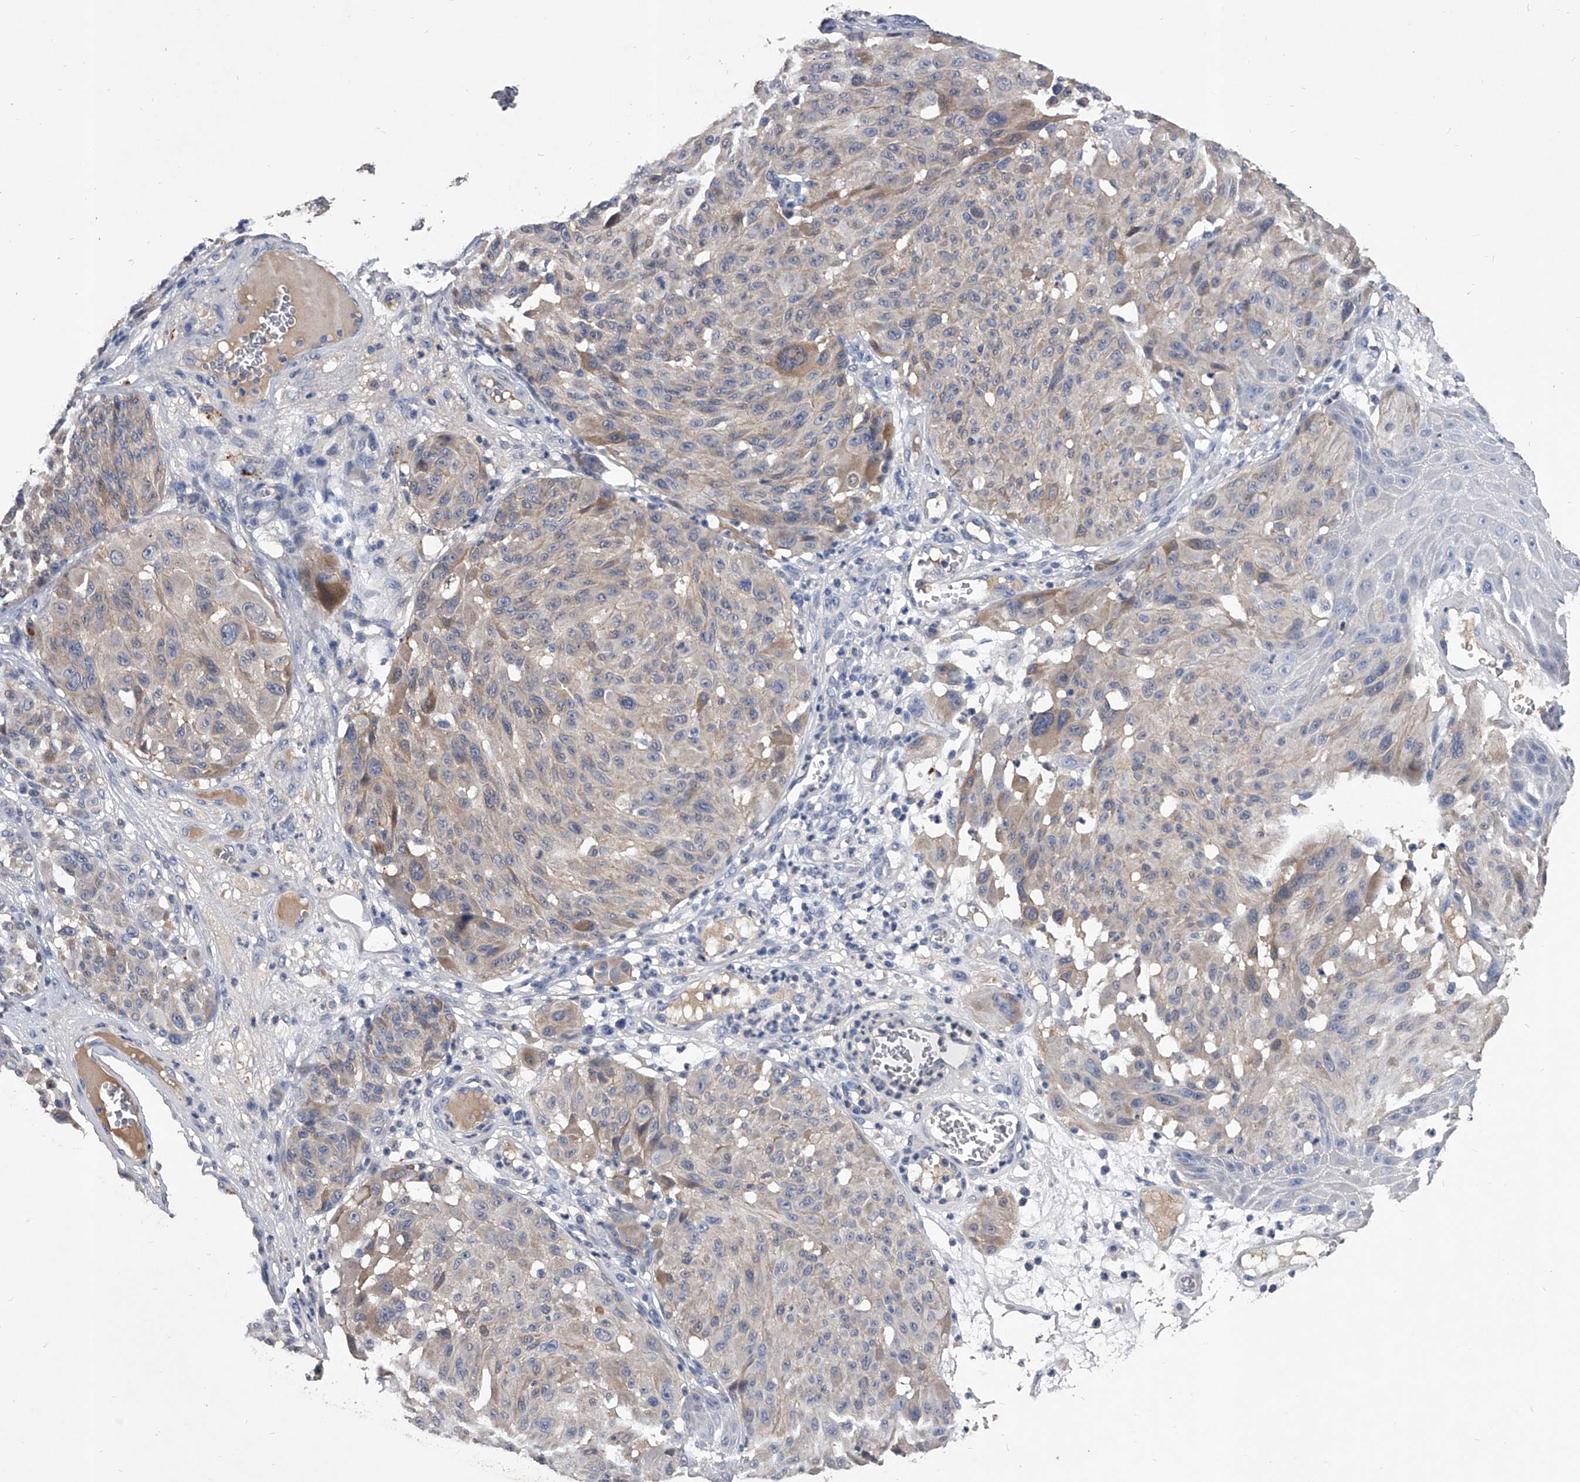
{"staining": {"intensity": "negative", "quantity": "none", "location": "none"}, "tissue": "melanoma", "cell_type": "Tumor cells", "image_type": "cancer", "snomed": [{"axis": "morphology", "description": "Malignant melanoma, NOS"}, {"axis": "topography", "description": "Skin"}], "caption": "Immunohistochemistry micrograph of neoplastic tissue: human malignant melanoma stained with DAB displays no significant protein positivity in tumor cells.", "gene": "C5", "patient": {"sex": "male", "age": 83}}